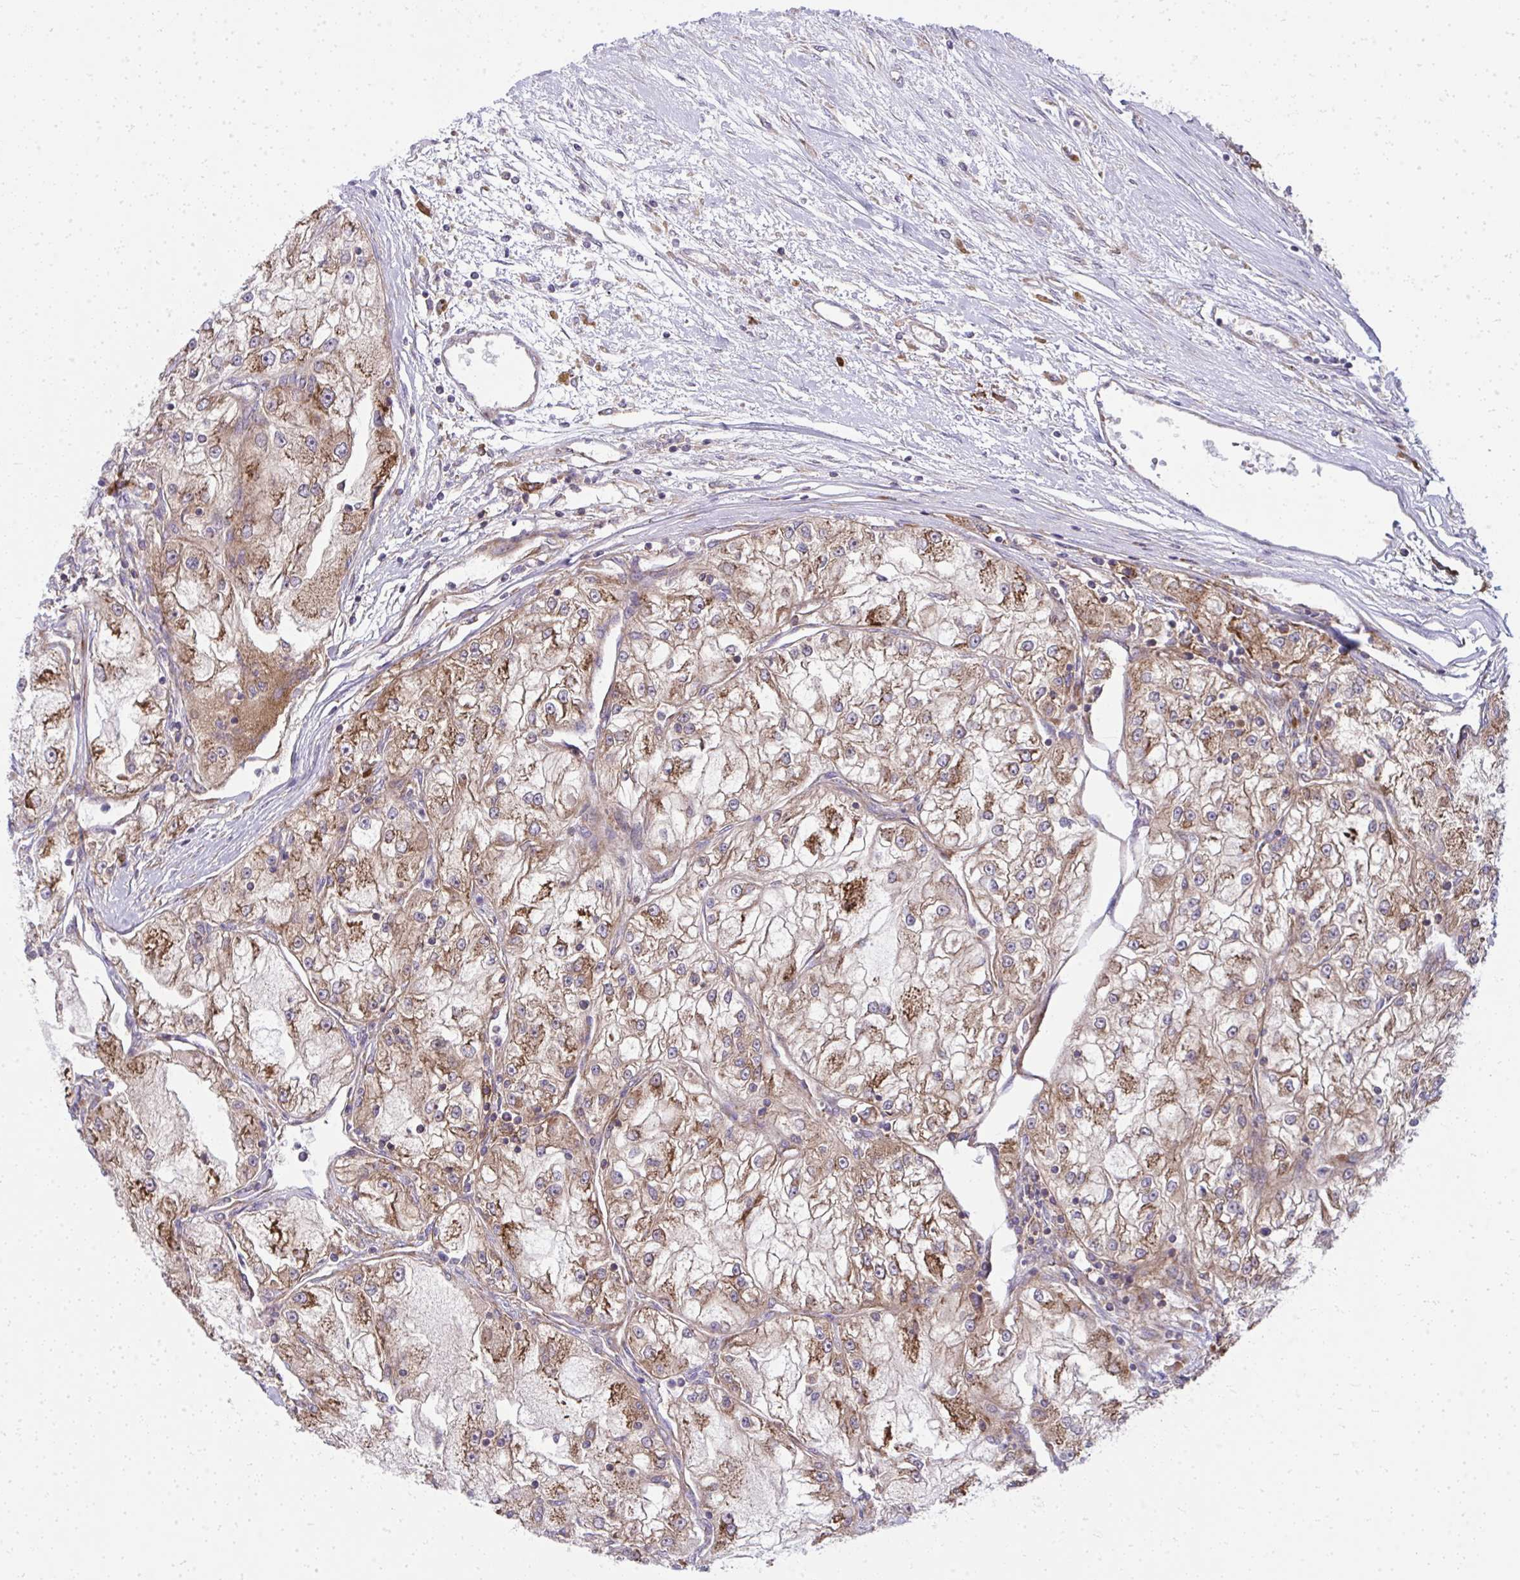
{"staining": {"intensity": "moderate", "quantity": ">75%", "location": "cytoplasmic/membranous"}, "tissue": "renal cancer", "cell_type": "Tumor cells", "image_type": "cancer", "snomed": [{"axis": "morphology", "description": "Adenocarcinoma, NOS"}, {"axis": "topography", "description": "Kidney"}], "caption": "A high-resolution micrograph shows immunohistochemistry staining of renal adenocarcinoma, which demonstrates moderate cytoplasmic/membranous expression in approximately >75% of tumor cells. (IHC, brightfield microscopy, high magnification).", "gene": "GFPT2", "patient": {"sex": "female", "age": 72}}